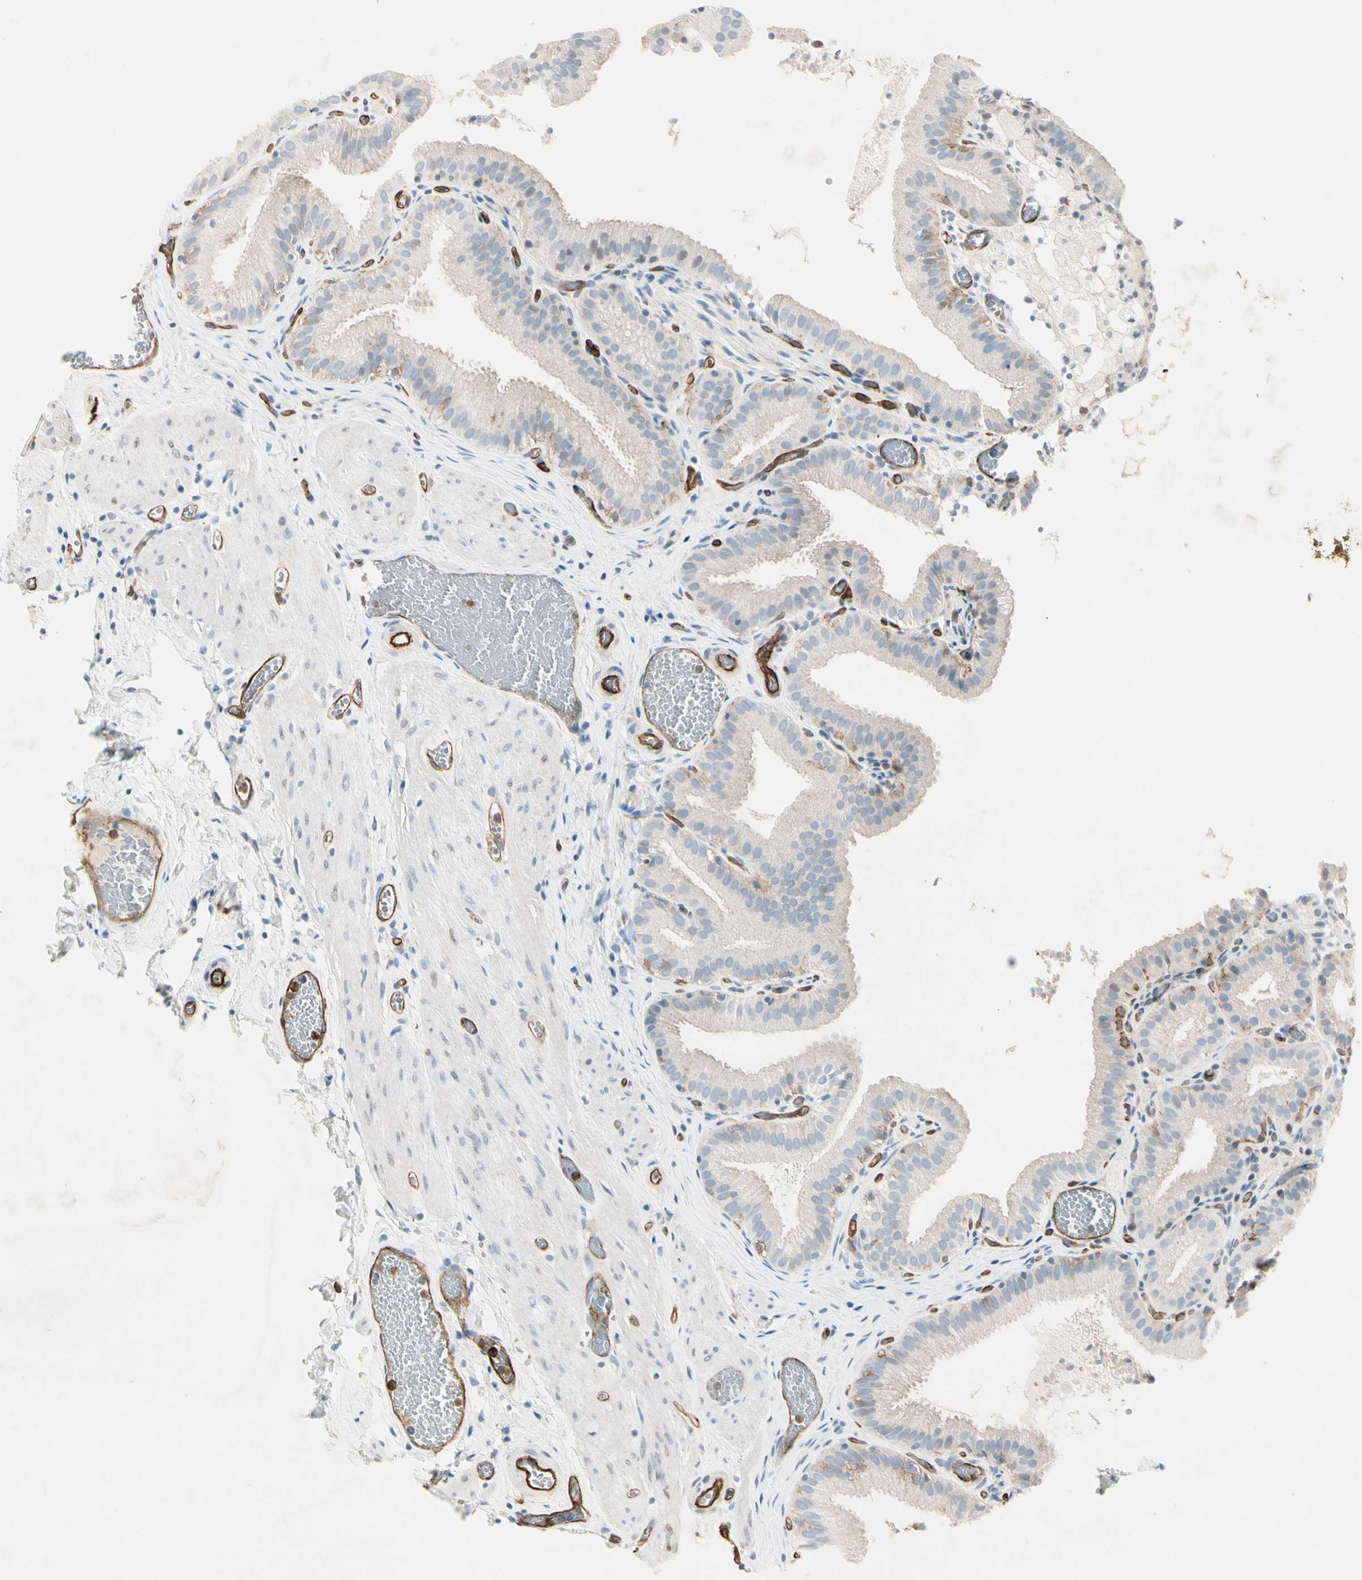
{"staining": {"intensity": "weak", "quantity": "<25%", "location": "cytoplasmic/membranous"}, "tissue": "gallbladder", "cell_type": "Glandular cells", "image_type": "normal", "snomed": [{"axis": "morphology", "description": "Normal tissue, NOS"}, {"axis": "topography", "description": "Gallbladder"}], "caption": "A high-resolution image shows IHC staining of benign gallbladder, which reveals no significant staining in glandular cells.", "gene": "CD93", "patient": {"sex": "male", "age": 54}}